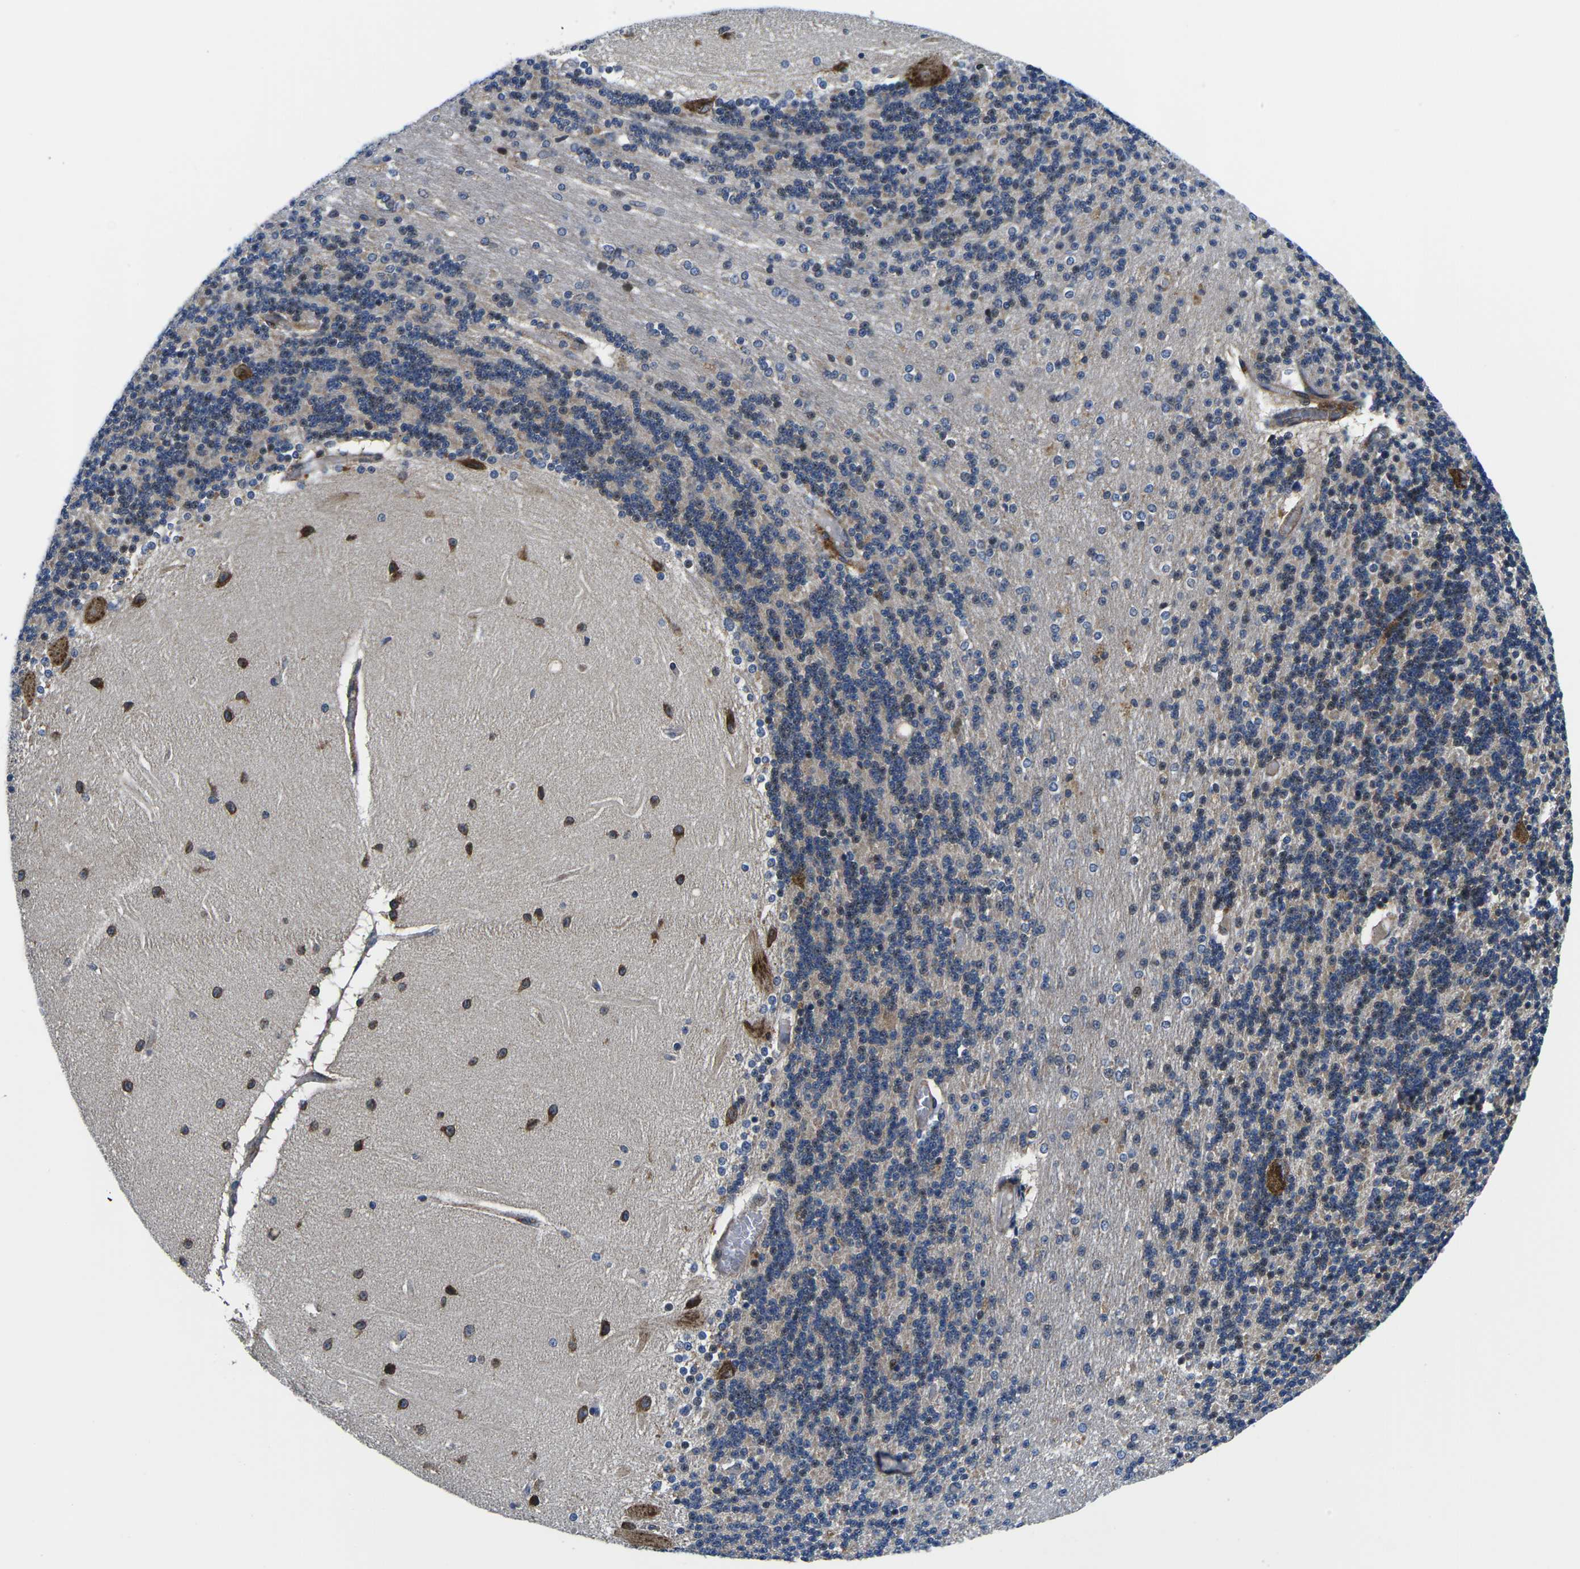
{"staining": {"intensity": "moderate", "quantity": "25%-75%", "location": "cytoplasmic/membranous,nuclear"}, "tissue": "cerebellum", "cell_type": "Cells in granular layer", "image_type": "normal", "snomed": [{"axis": "morphology", "description": "Normal tissue, NOS"}, {"axis": "topography", "description": "Cerebellum"}], "caption": "This histopathology image exhibits unremarkable cerebellum stained with immunohistochemistry (IHC) to label a protein in brown. The cytoplasmic/membranous,nuclear of cells in granular layer show moderate positivity for the protein. Nuclei are counter-stained blue.", "gene": "EIF4E", "patient": {"sex": "female", "age": 54}}